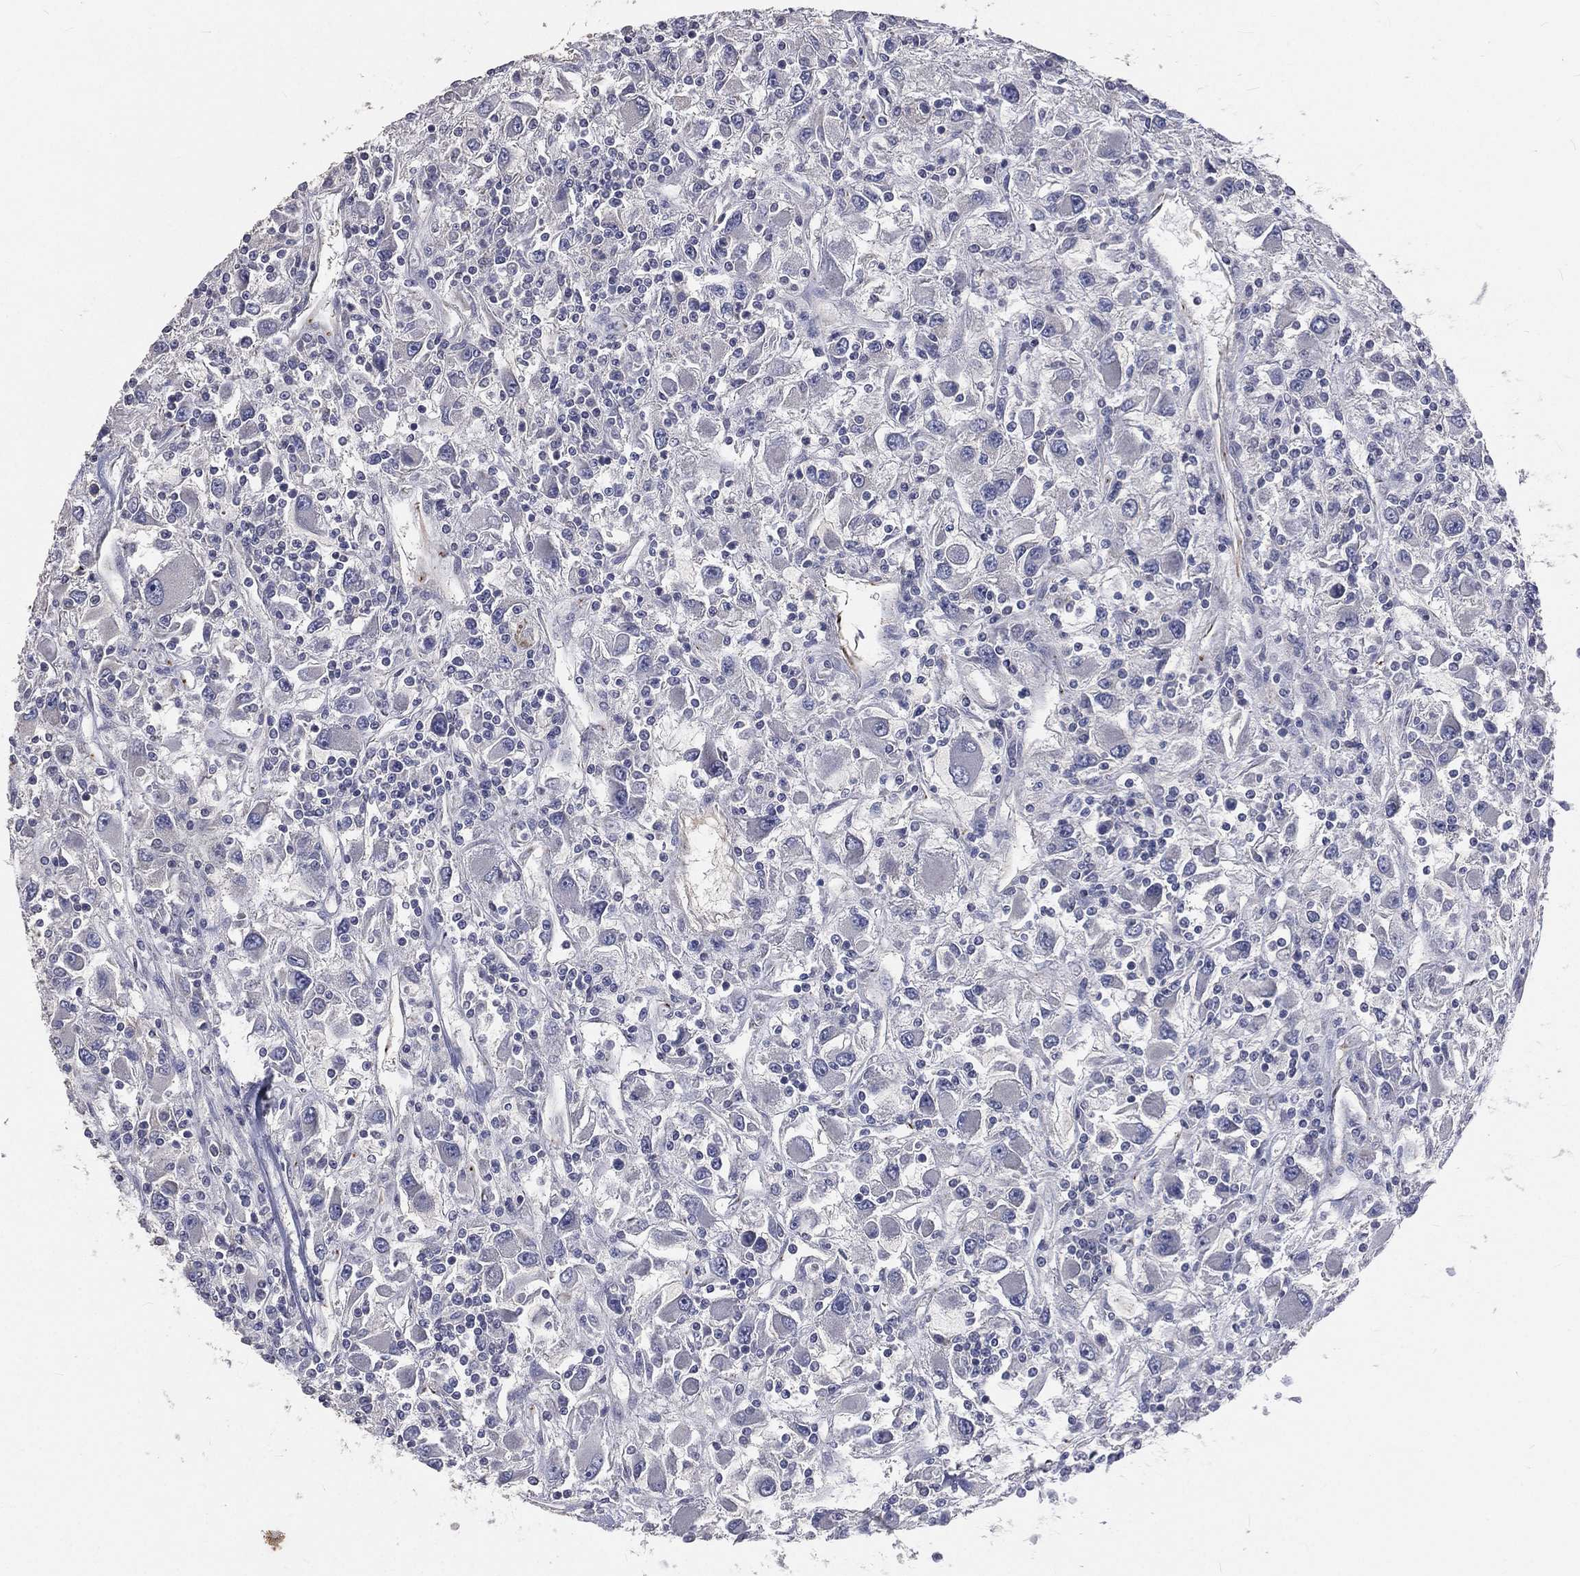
{"staining": {"intensity": "negative", "quantity": "none", "location": "none"}, "tissue": "renal cancer", "cell_type": "Tumor cells", "image_type": "cancer", "snomed": [{"axis": "morphology", "description": "Adenocarcinoma, NOS"}, {"axis": "topography", "description": "Kidney"}], "caption": "A photomicrograph of renal cancer (adenocarcinoma) stained for a protein demonstrates no brown staining in tumor cells.", "gene": "CROCC", "patient": {"sex": "female", "age": 67}}